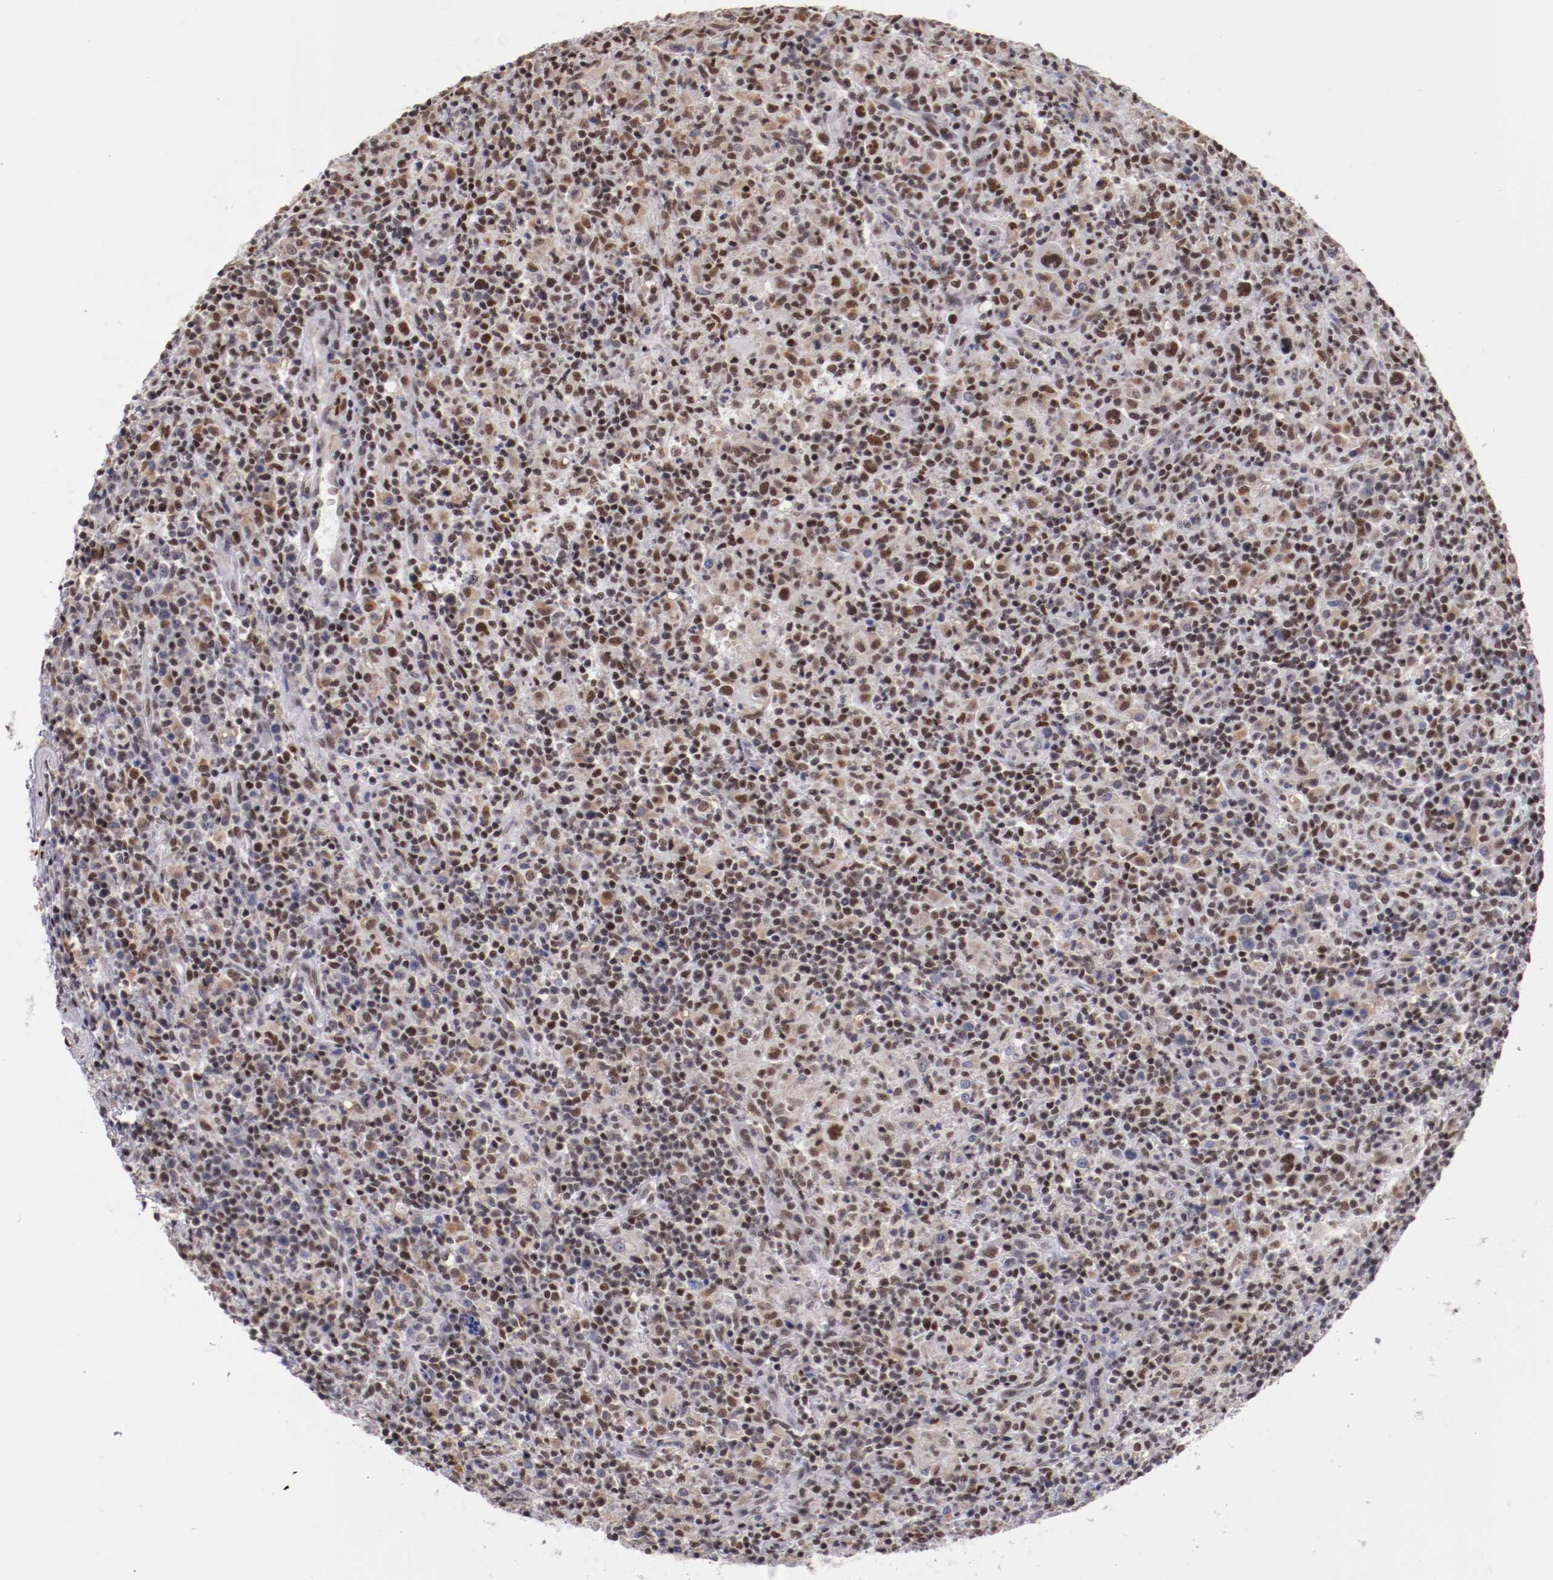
{"staining": {"intensity": "moderate", "quantity": "25%-75%", "location": "nuclear"}, "tissue": "lymphoma", "cell_type": "Tumor cells", "image_type": "cancer", "snomed": [{"axis": "morphology", "description": "Hodgkin's disease, NOS"}, {"axis": "topography", "description": "Lymph node"}], "caption": "Immunohistochemical staining of human Hodgkin's disease reveals moderate nuclear protein expression in approximately 25%-75% of tumor cells.", "gene": "SRF", "patient": {"sex": "male", "age": 65}}